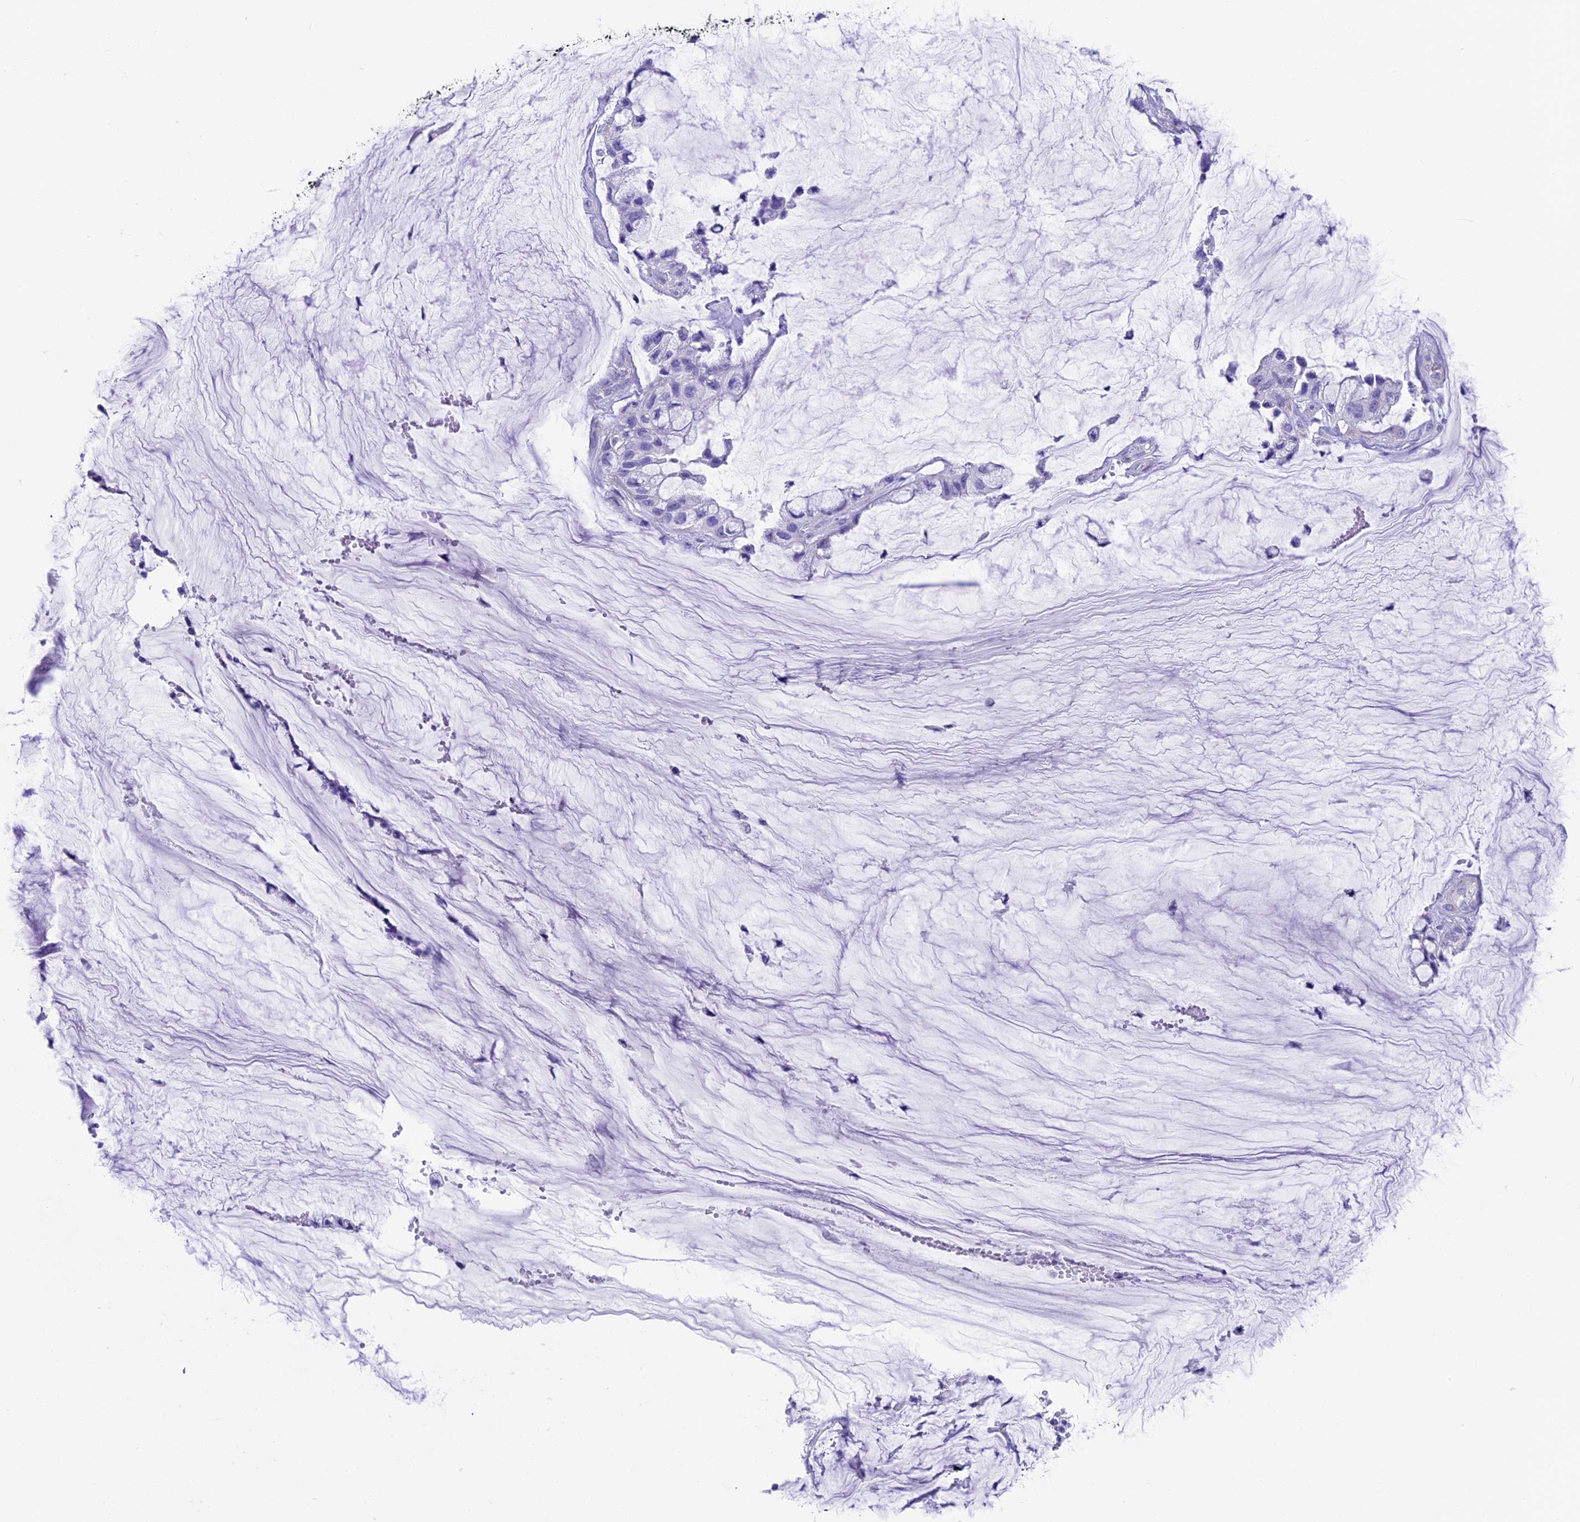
{"staining": {"intensity": "negative", "quantity": "none", "location": "none"}, "tissue": "ovarian cancer", "cell_type": "Tumor cells", "image_type": "cancer", "snomed": [{"axis": "morphology", "description": "Cystadenocarcinoma, mucinous, NOS"}, {"axis": "topography", "description": "Ovary"}], "caption": "Immunohistochemical staining of human mucinous cystadenocarcinoma (ovarian) displays no significant expression in tumor cells.", "gene": "ADH7", "patient": {"sex": "female", "age": 39}}